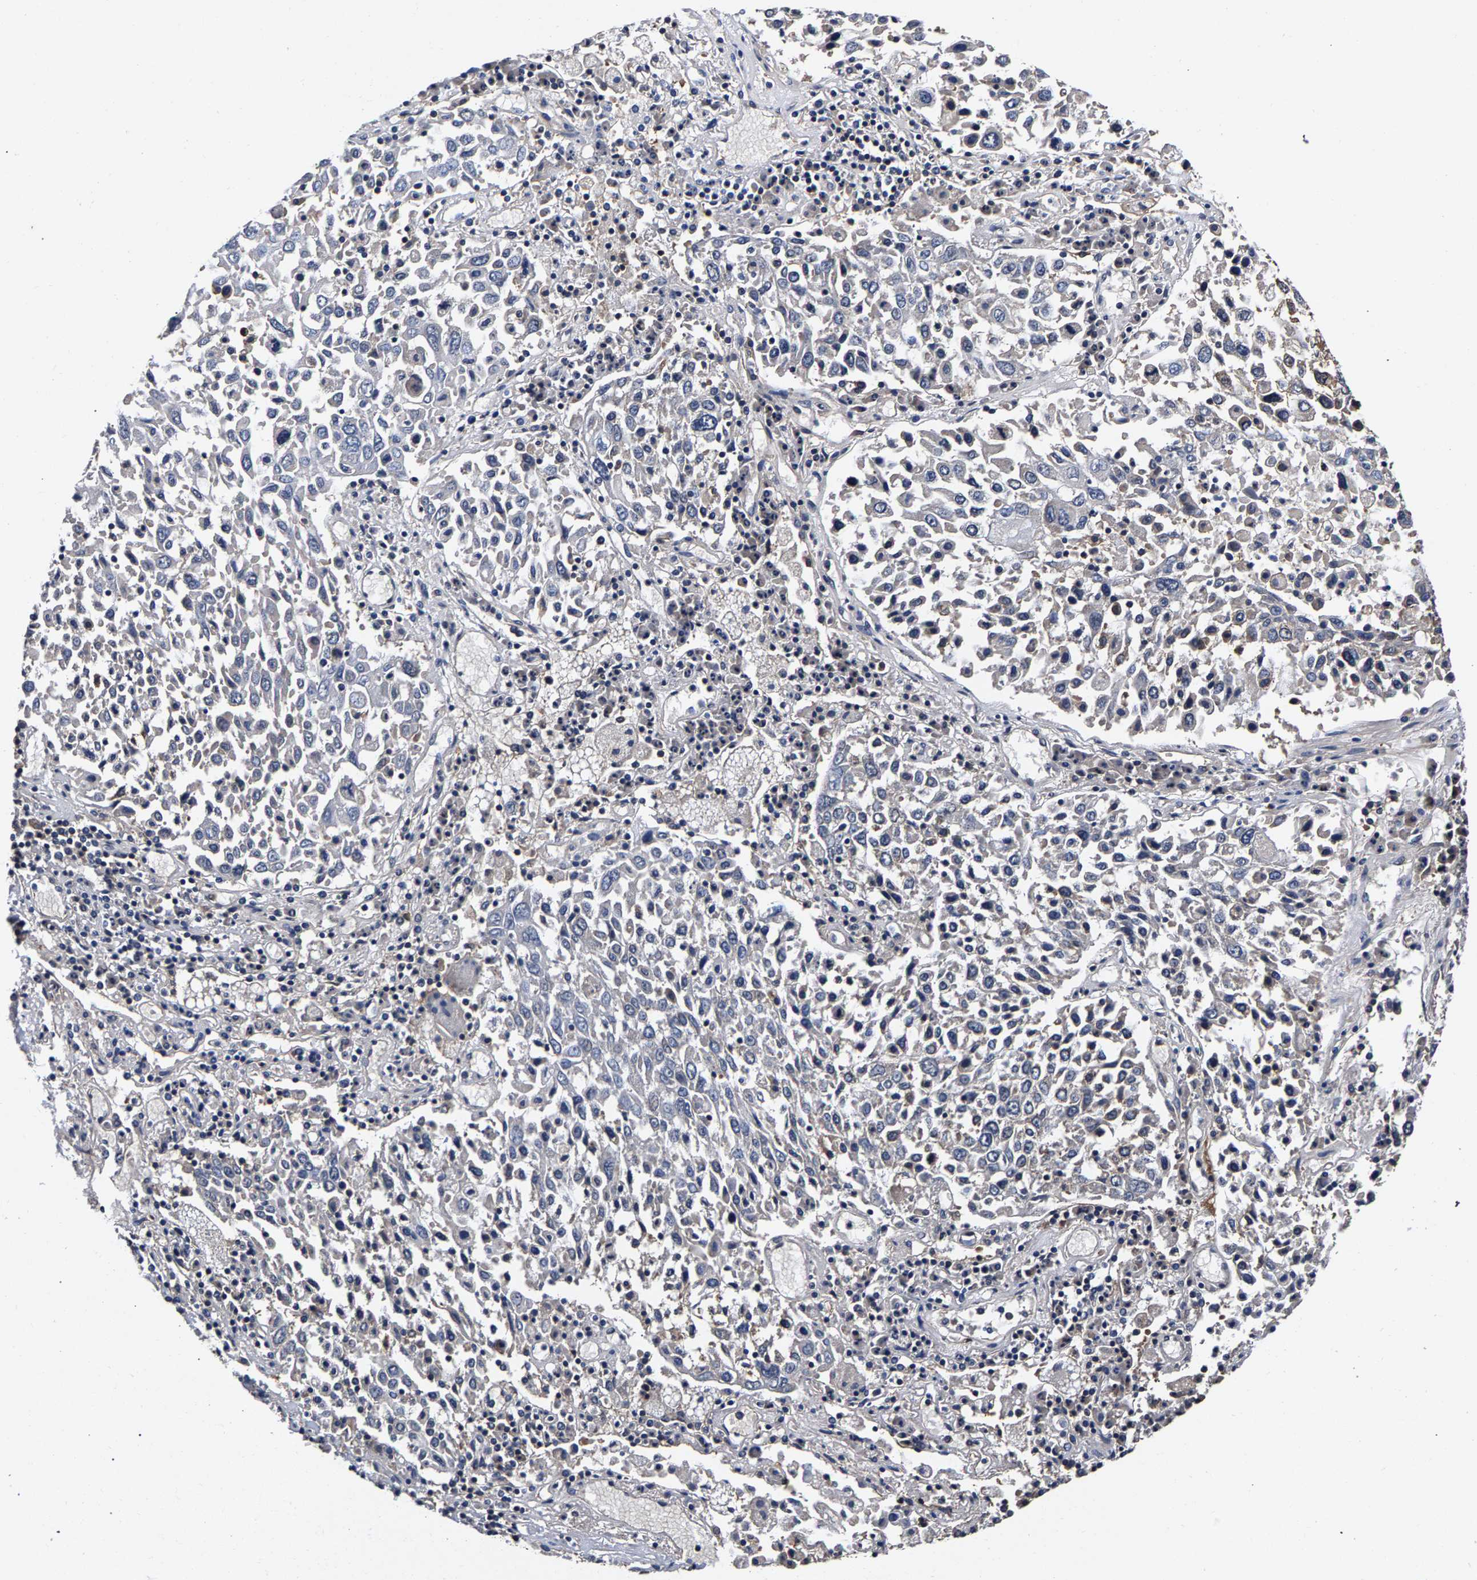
{"staining": {"intensity": "negative", "quantity": "none", "location": "none"}, "tissue": "lung cancer", "cell_type": "Tumor cells", "image_type": "cancer", "snomed": [{"axis": "morphology", "description": "Squamous cell carcinoma, NOS"}, {"axis": "topography", "description": "Lung"}], "caption": "The photomicrograph displays no significant expression in tumor cells of lung cancer.", "gene": "MARCHF7", "patient": {"sex": "male", "age": 65}}